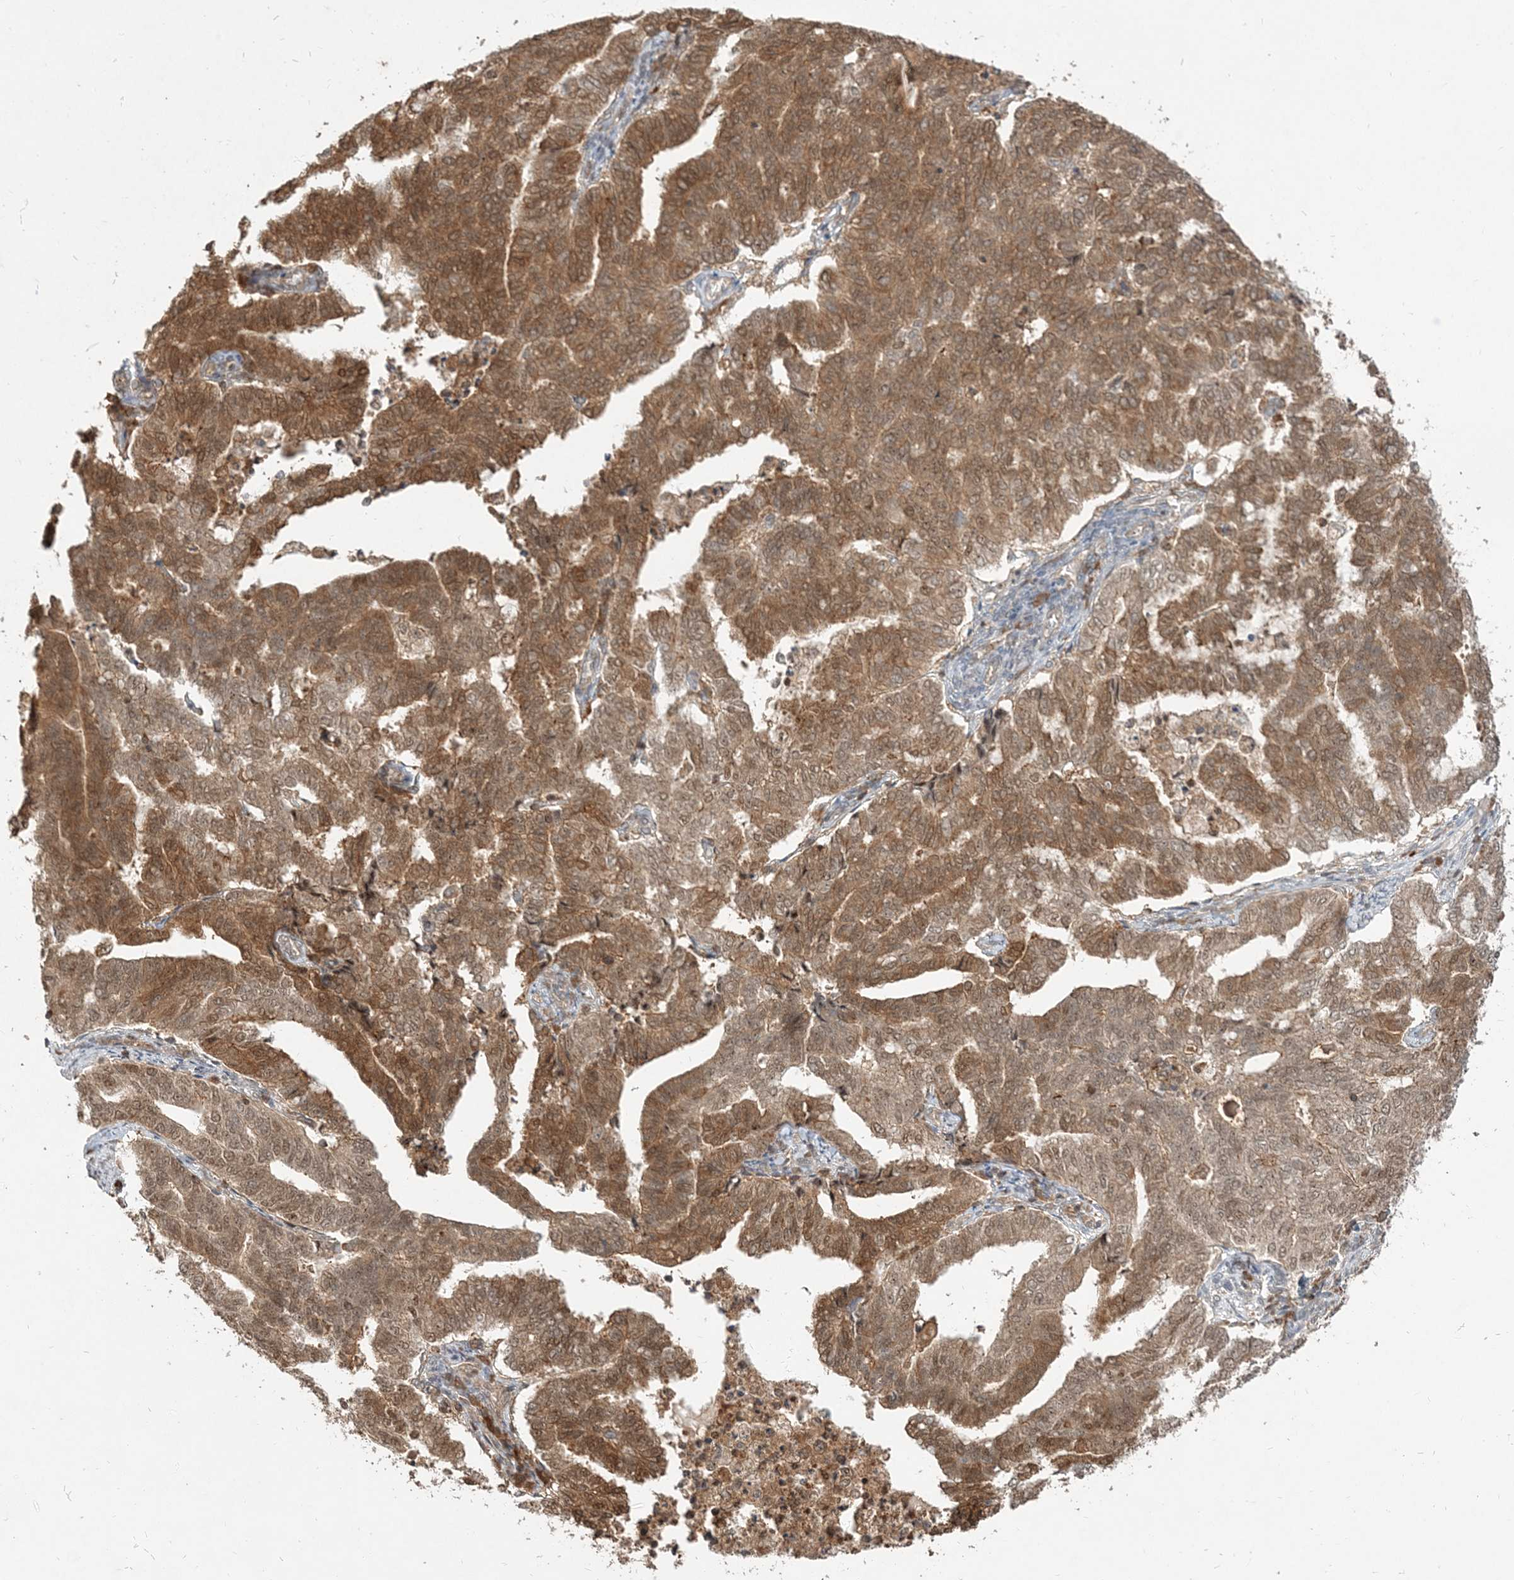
{"staining": {"intensity": "moderate", "quantity": ">75%", "location": "cytoplasmic/membranous,nuclear"}, "tissue": "endometrial cancer", "cell_type": "Tumor cells", "image_type": "cancer", "snomed": [{"axis": "morphology", "description": "Adenocarcinoma, NOS"}, {"axis": "topography", "description": "Endometrium"}], "caption": "Tumor cells exhibit medium levels of moderate cytoplasmic/membranous and nuclear positivity in approximately >75% of cells in adenocarcinoma (endometrial).", "gene": "CAB39", "patient": {"sex": "female", "age": 79}}